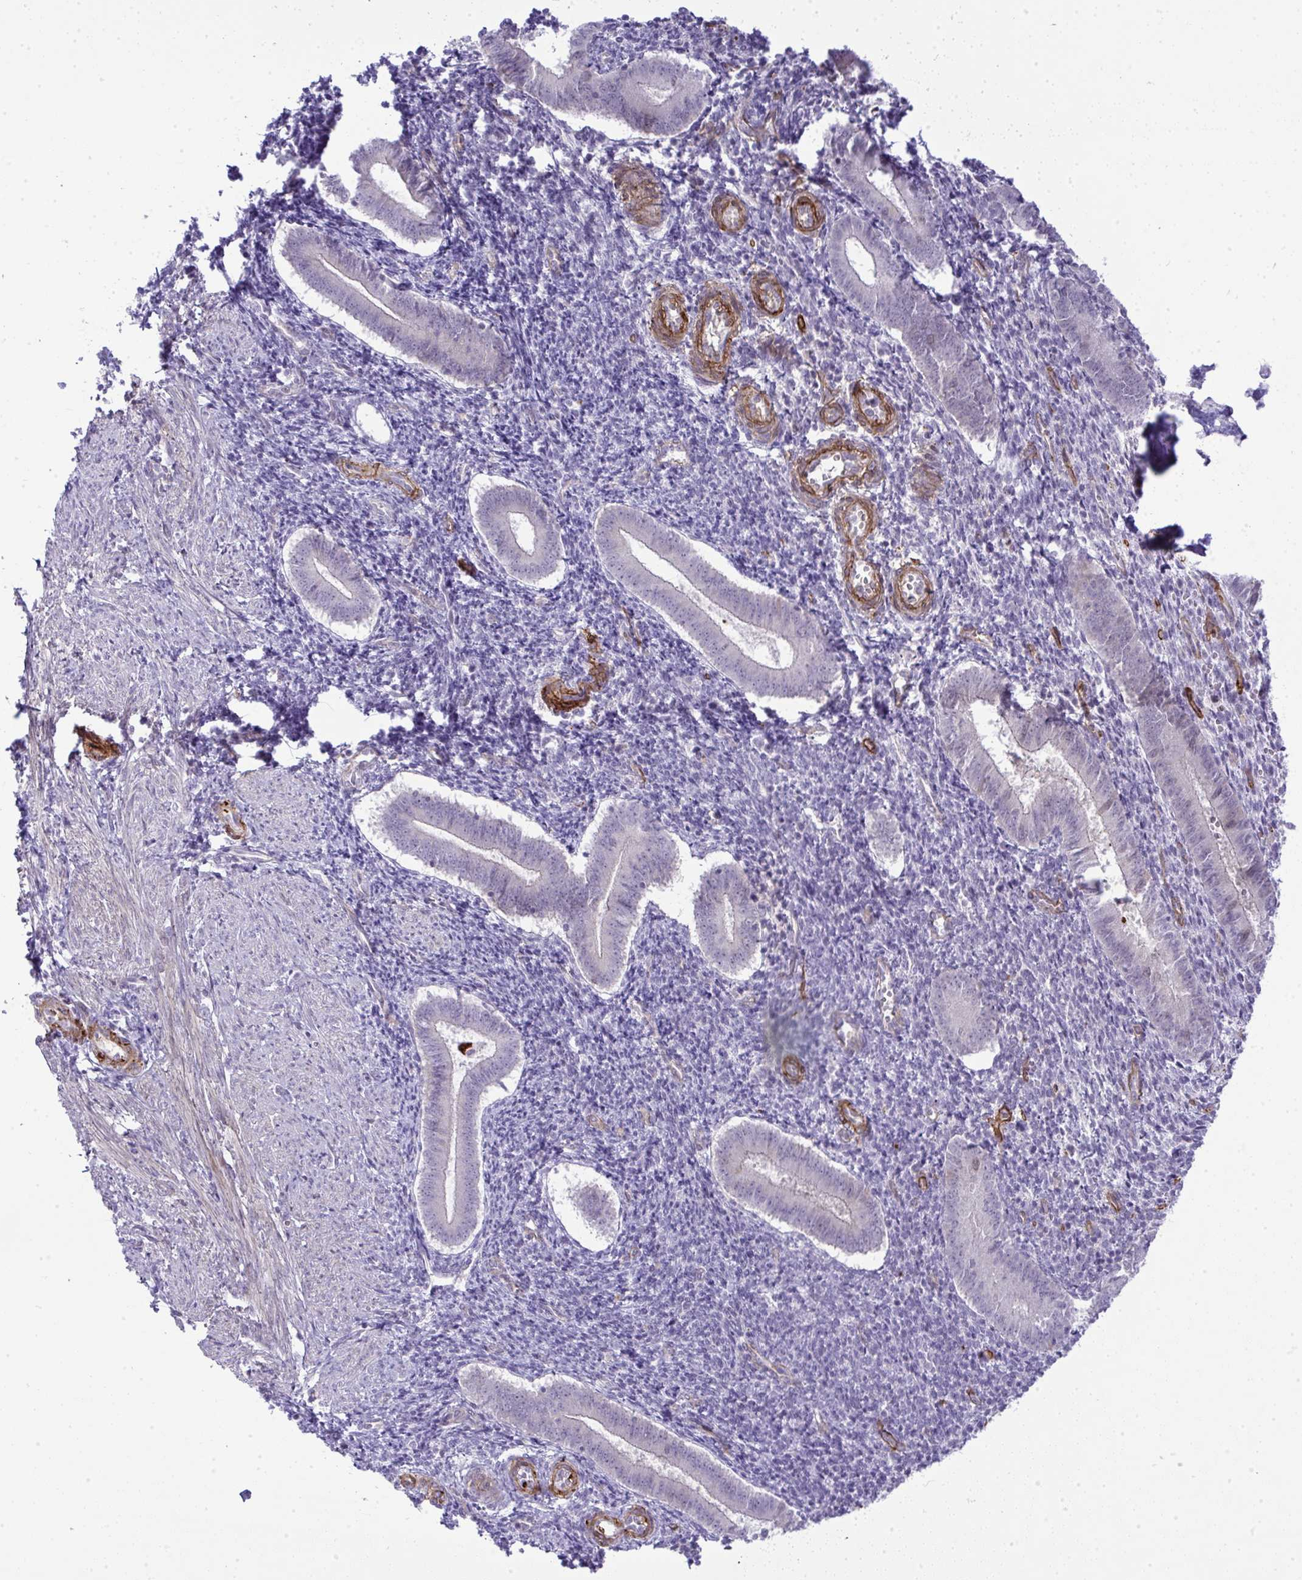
{"staining": {"intensity": "negative", "quantity": "none", "location": "none"}, "tissue": "endometrium", "cell_type": "Cells in endometrial stroma", "image_type": "normal", "snomed": [{"axis": "morphology", "description": "Normal tissue, NOS"}, {"axis": "topography", "description": "Endometrium"}], "caption": "Human endometrium stained for a protein using immunohistochemistry displays no staining in cells in endometrial stroma.", "gene": "UBE2S", "patient": {"sex": "female", "age": 25}}